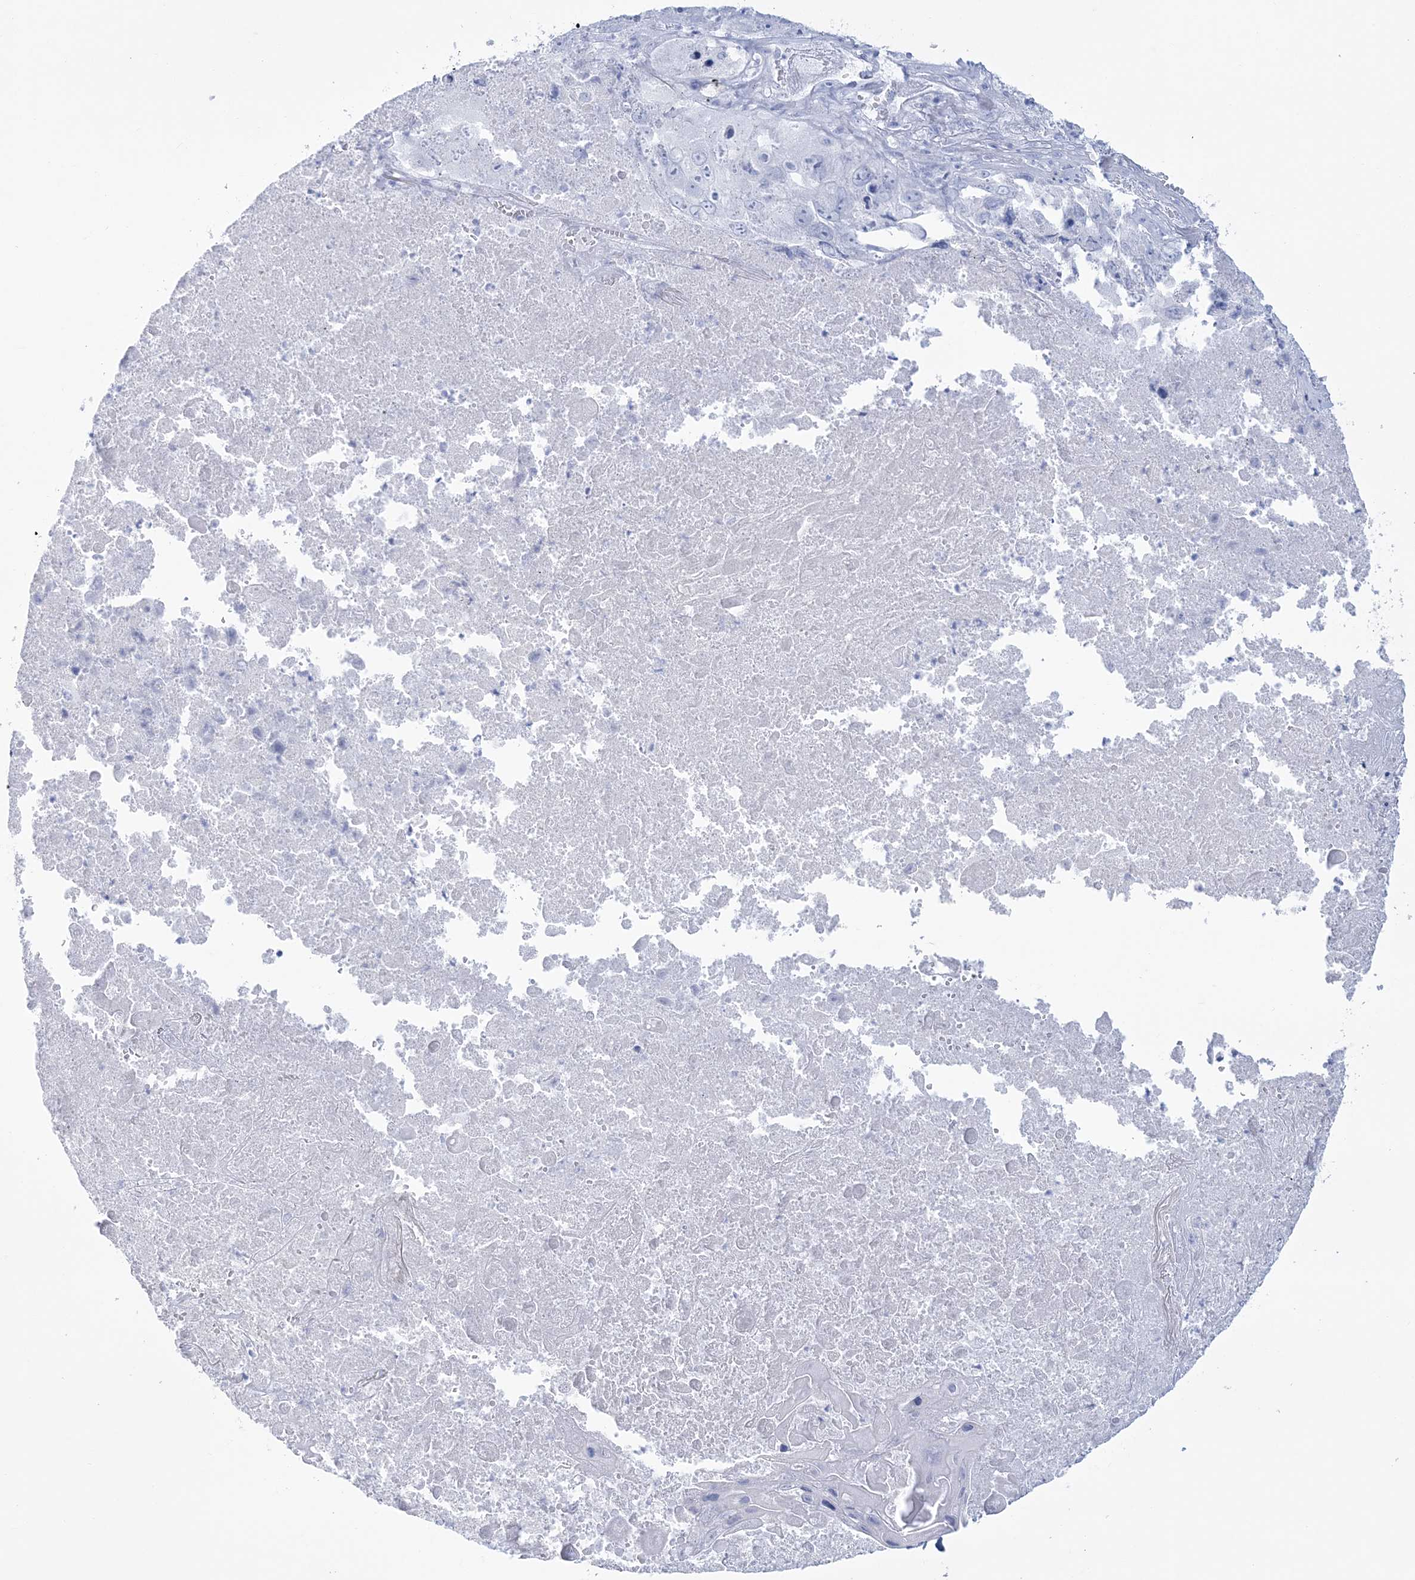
{"staining": {"intensity": "negative", "quantity": "none", "location": "none"}, "tissue": "lung cancer", "cell_type": "Tumor cells", "image_type": "cancer", "snomed": [{"axis": "morphology", "description": "Squamous cell carcinoma, NOS"}, {"axis": "topography", "description": "Lung"}], "caption": "Tumor cells are negative for brown protein staining in squamous cell carcinoma (lung).", "gene": "RBP2", "patient": {"sex": "male", "age": 61}}